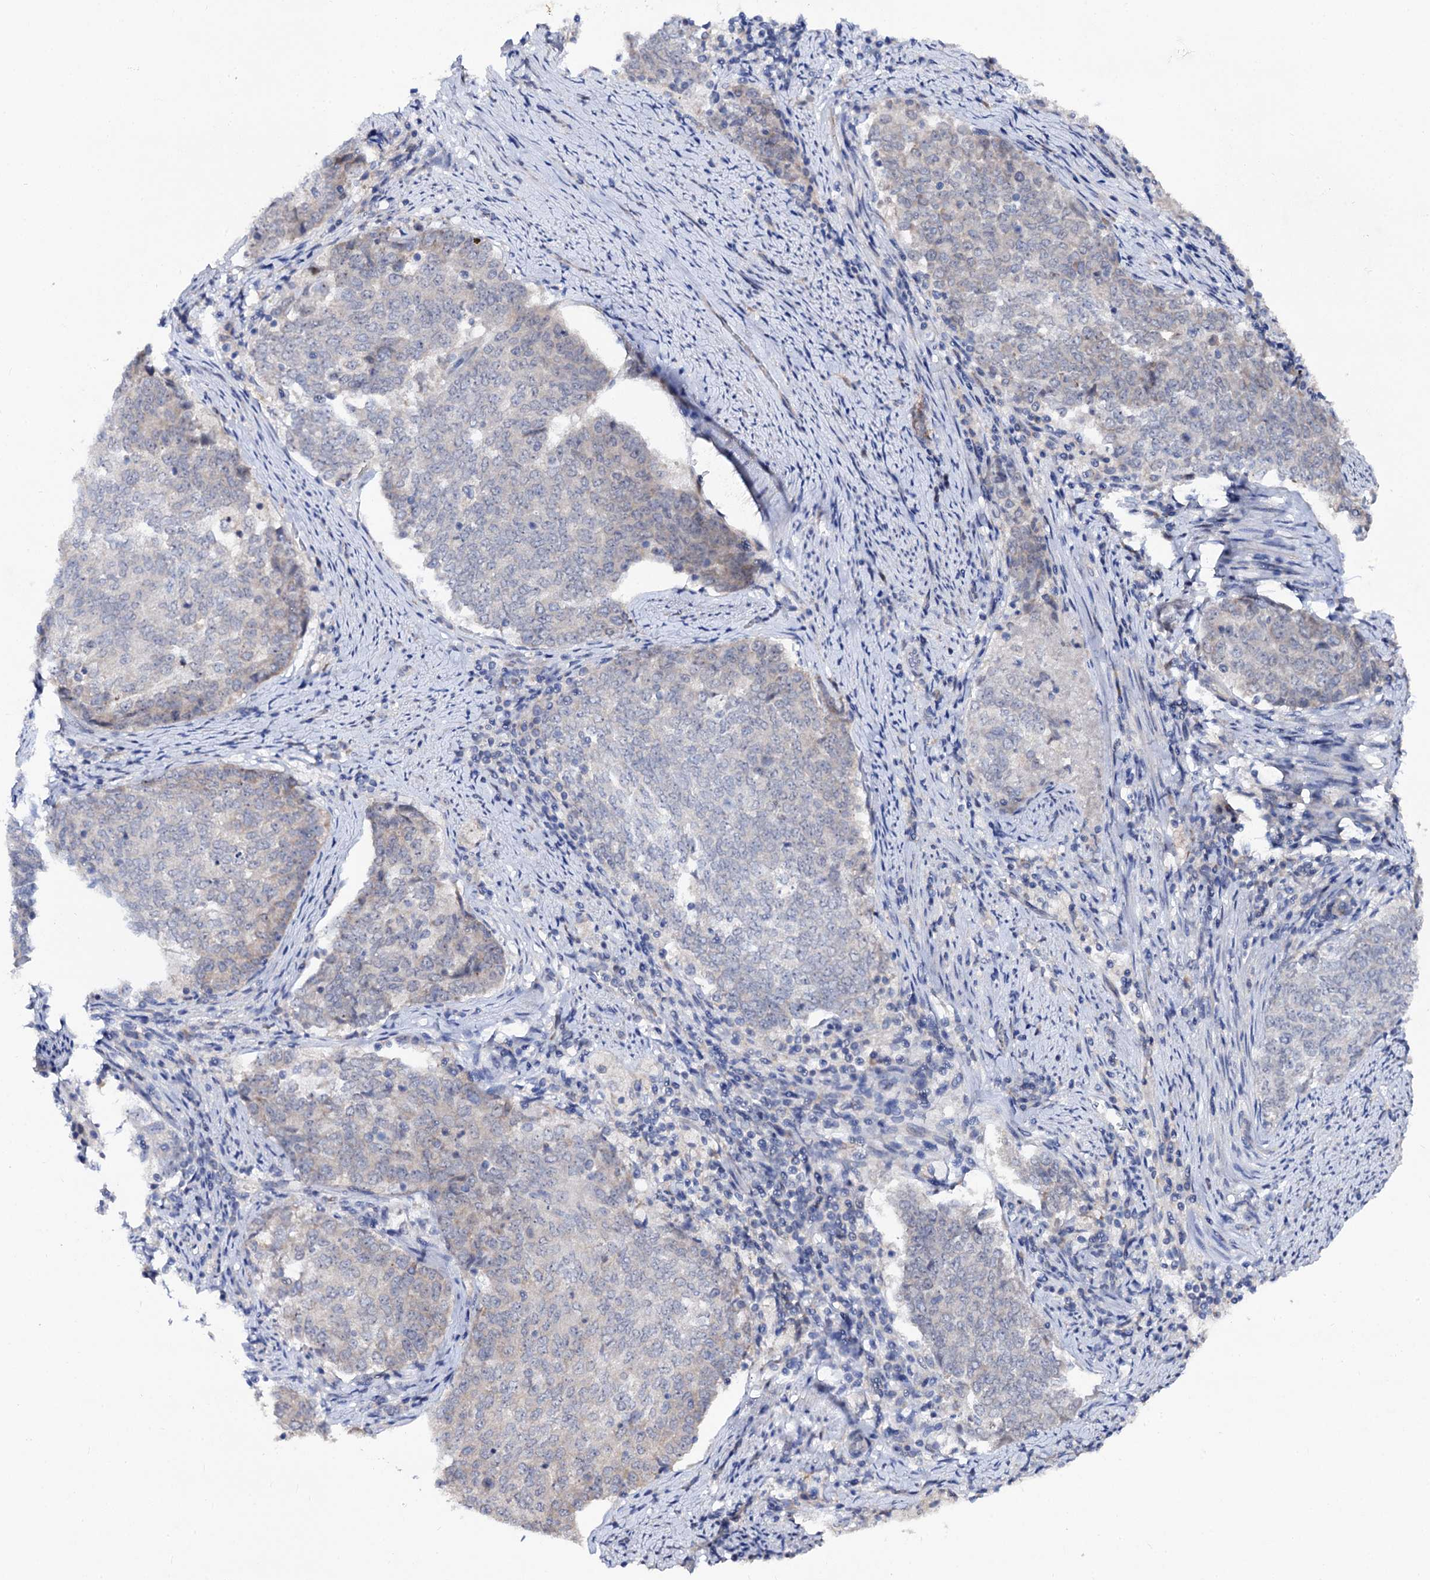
{"staining": {"intensity": "negative", "quantity": "none", "location": "none"}, "tissue": "endometrial cancer", "cell_type": "Tumor cells", "image_type": "cancer", "snomed": [{"axis": "morphology", "description": "Adenocarcinoma, NOS"}, {"axis": "topography", "description": "Endometrium"}], "caption": "This is an immunohistochemistry histopathology image of human adenocarcinoma (endometrial). There is no staining in tumor cells.", "gene": "CAPRIN2", "patient": {"sex": "female", "age": 80}}